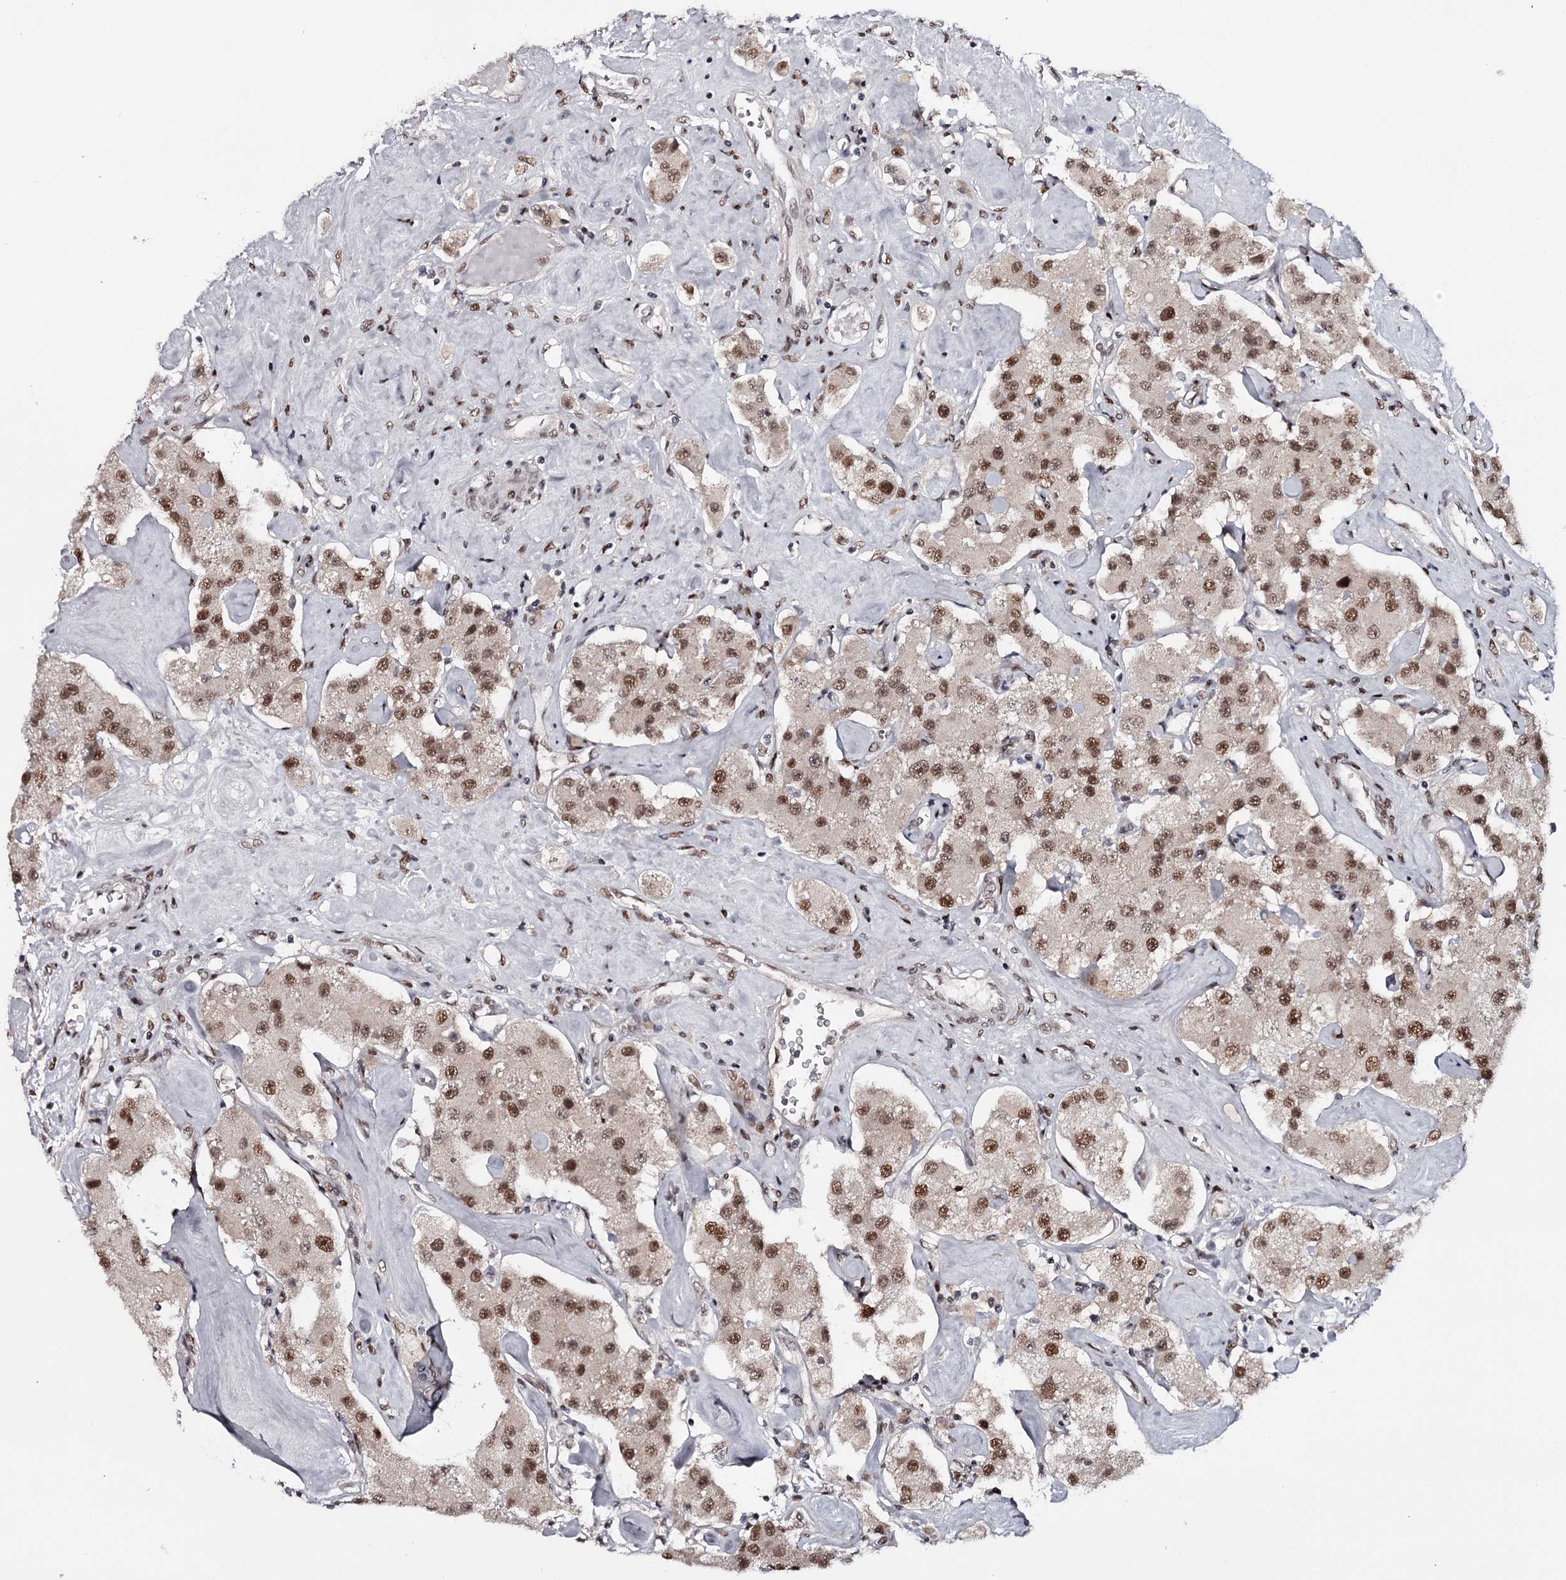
{"staining": {"intensity": "moderate", "quantity": ">75%", "location": "nuclear"}, "tissue": "carcinoid", "cell_type": "Tumor cells", "image_type": "cancer", "snomed": [{"axis": "morphology", "description": "Carcinoid, malignant, NOS"}, {"axis": "topography", "description": "Pancreas"}], "caption": "Tumor cells reveal medium levels of moderate nuclear staining in about >75% of cells in human malignant carcinoid. (IHC, brightfield microscopy, high magnification).", "gene": "TTC33", "patient": {"sex": "male", "age": 41}}